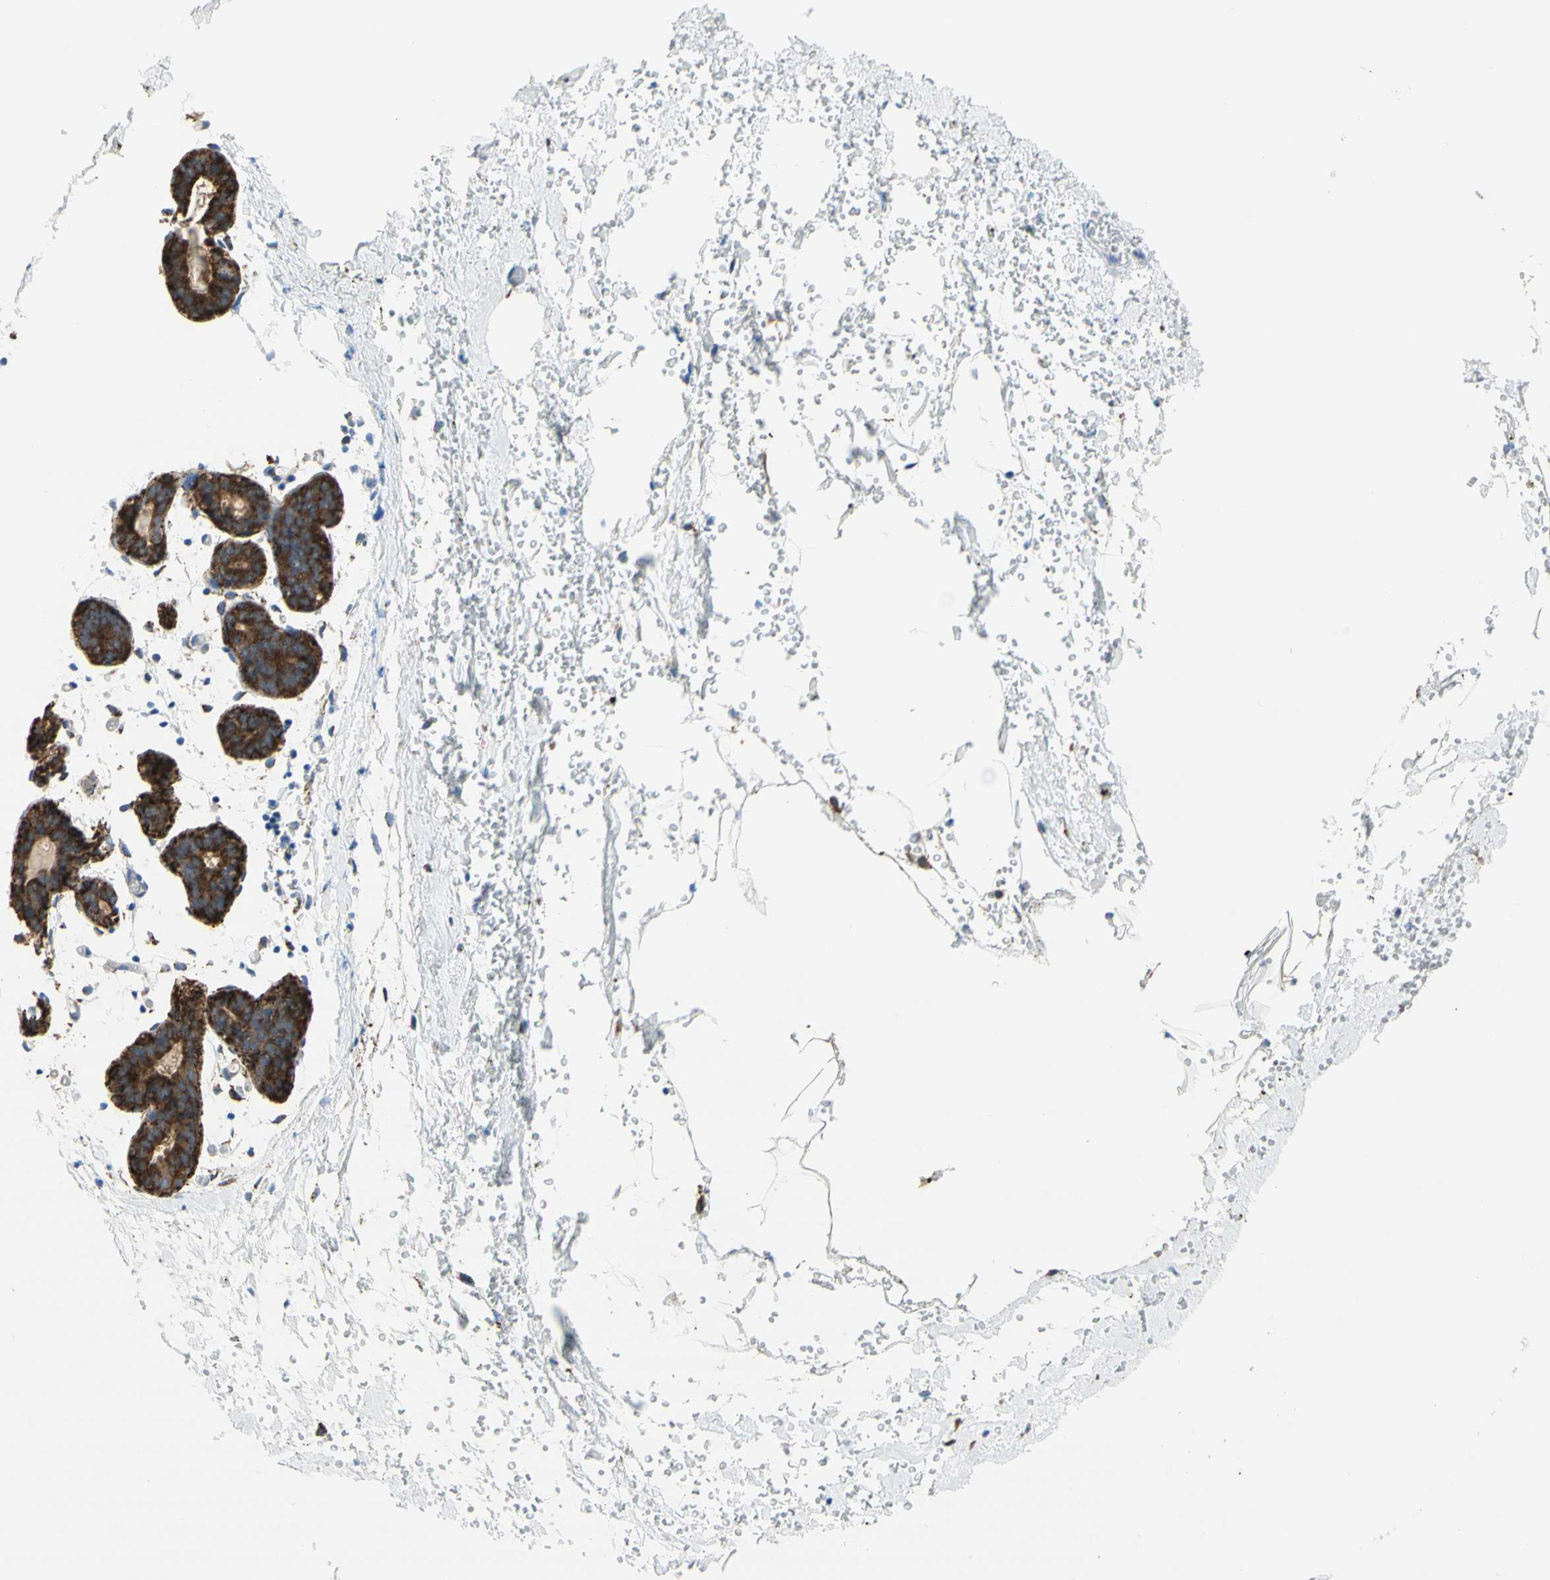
{"staining": {"intensity": "negative", "quantity": "none", "location": "none"}, "tissue": "breast", "cell_type": "Adipocytes", "image_type": "normal", "snomed": [{"axis": "morphology", "description": "Normal tissue, NOS"}, {"axis": "topography", "description": "Breast"}], "caption": "IHC of normal breast displays no positivity in adipocytes.", "gene": "URB2", "patient": {"sex": "female", "age": 27}}